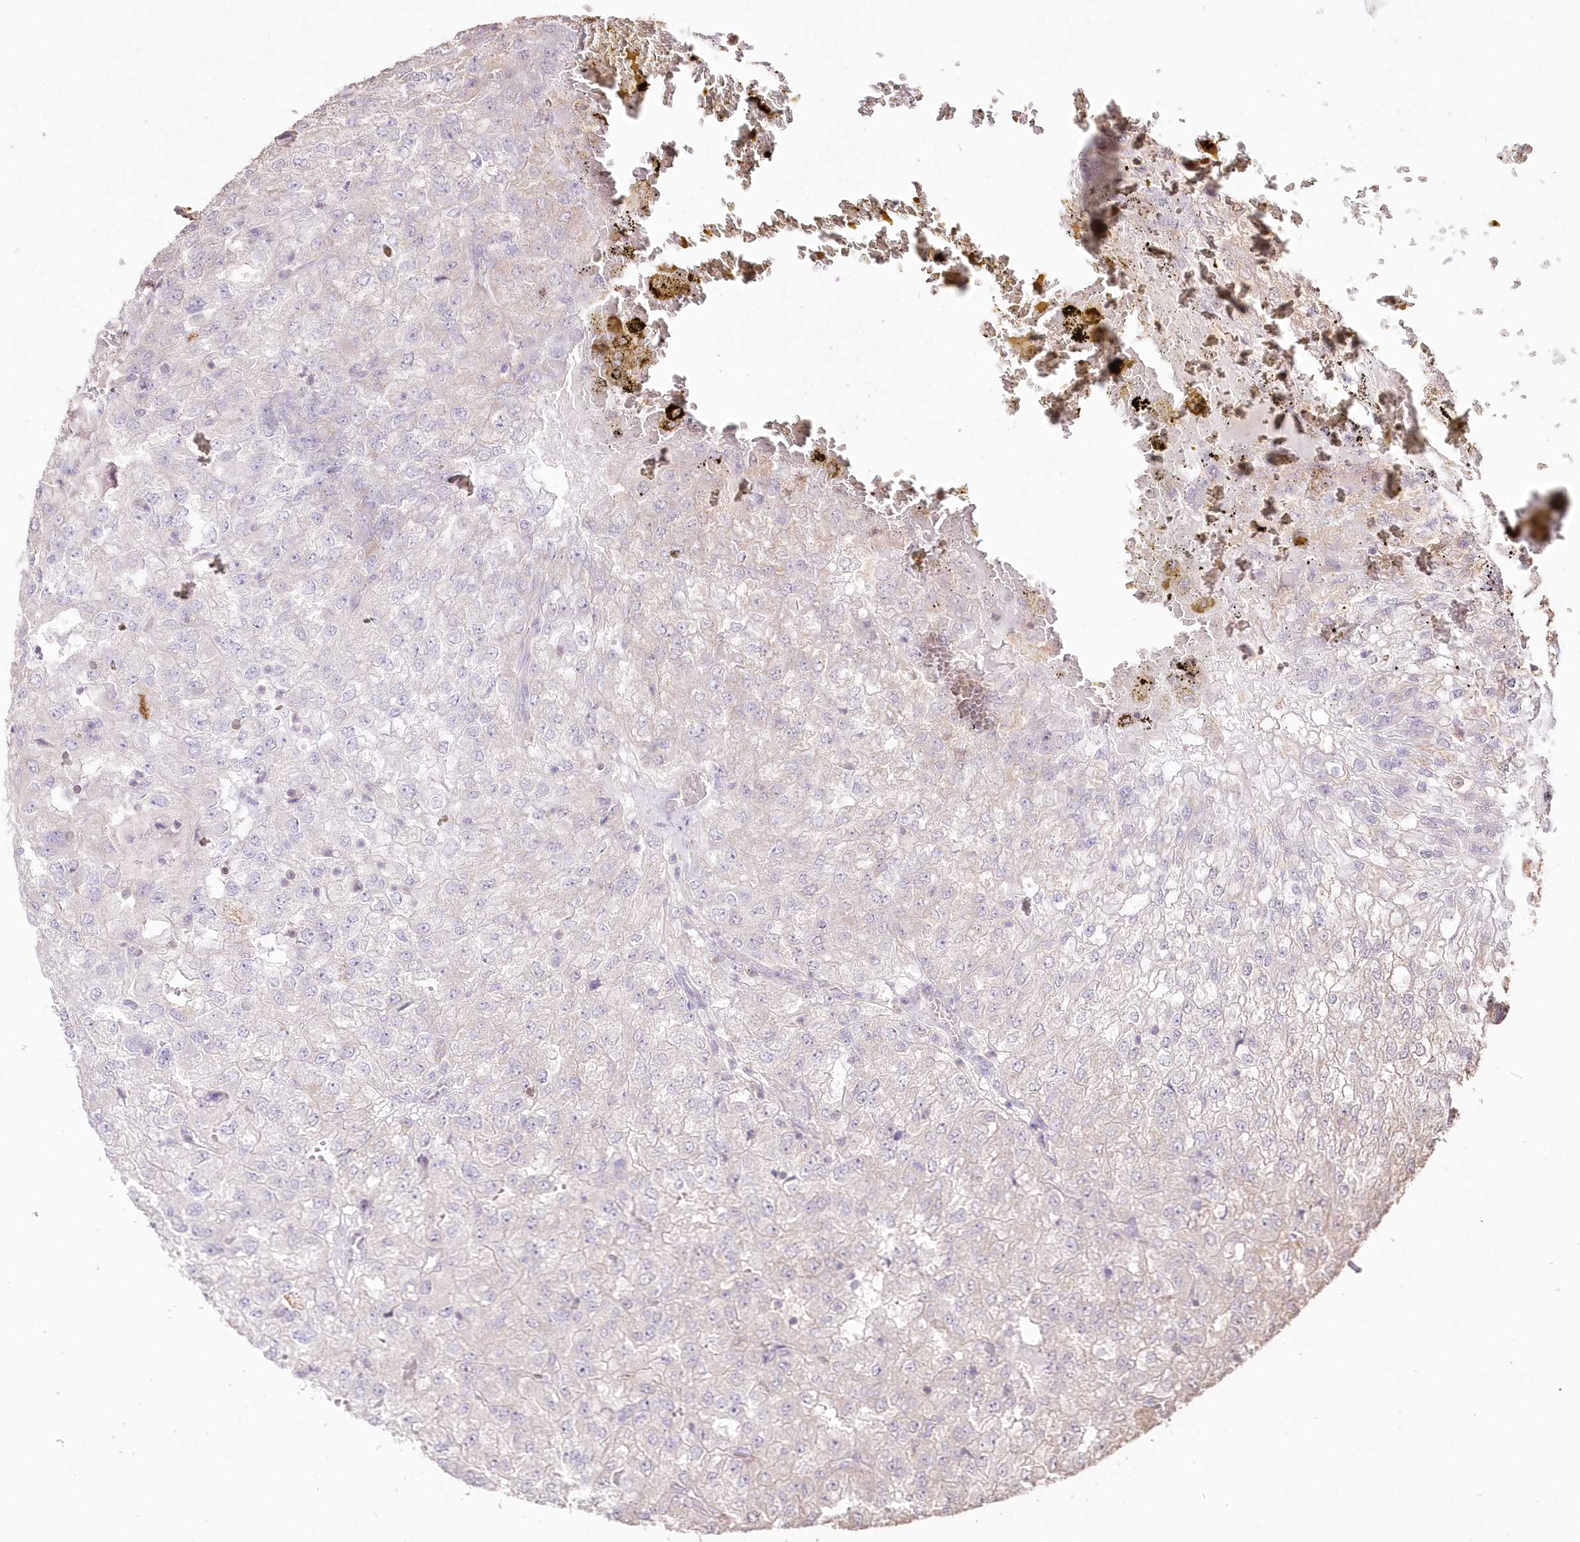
{"staining": {"intensity": "negative", "quantity": "none", "location": "none"}, "tissue": "renal cancer", "cell_type": "Tumor cells", "image_type": "cancer", "snomed": [{"axis": "morphology", "description": "Adenocarcinoma, NOS"}, {"axis": "topography", "description": "Kidney"}], "caption": "This photomicrograph is of renal adenocarcinoma stained with immunohistochemistry to label a protein in brown with the nuclei are counter-stained blue. There is no expression in tumor cells.", "gene": "STK17B", "patient": {"sex": "female", "age": 54}}